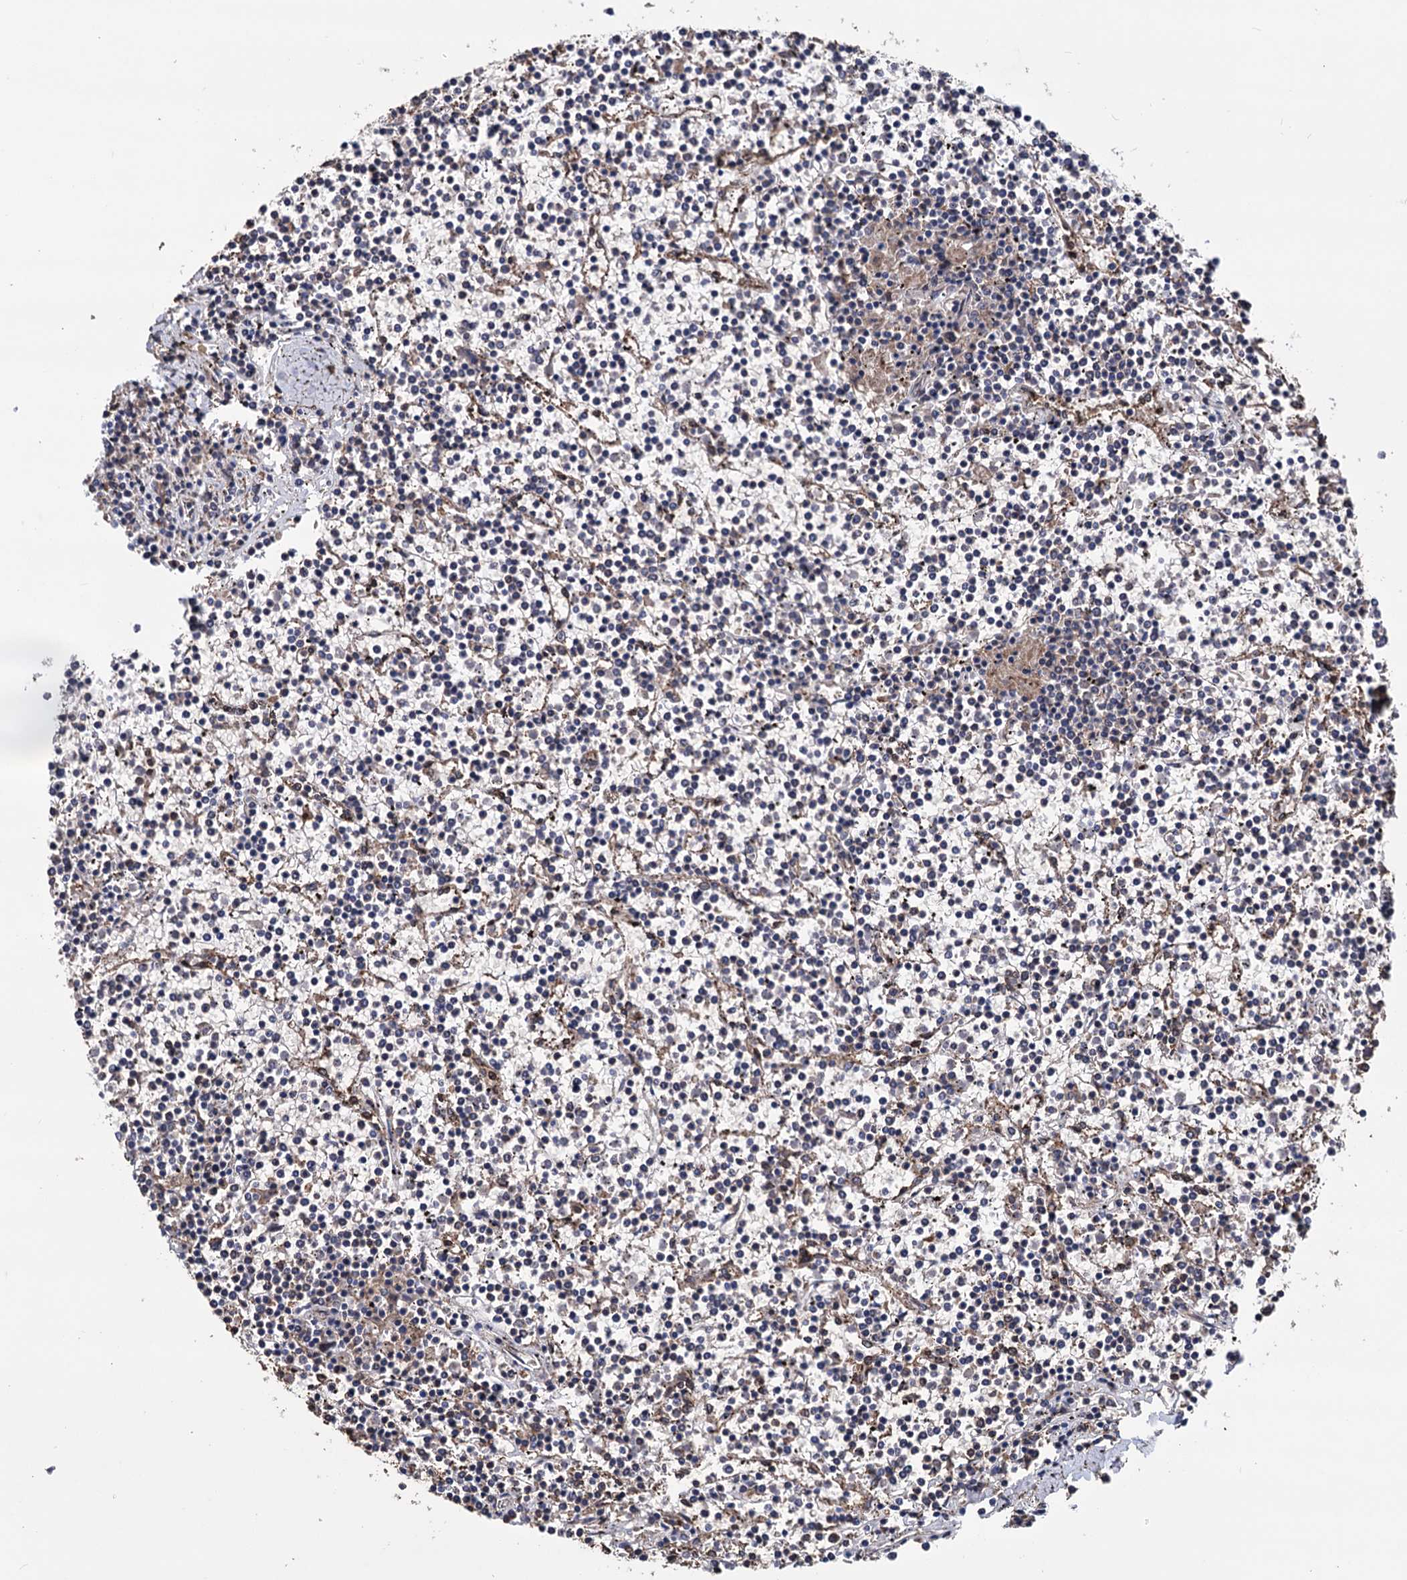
{"staining": {"intensity": "negative", "quantity": "none", "location": "none"}, "tissue": "lymphoma", "cell_type": "Tumor cells", "image_type": "cancer", "snomed": [{"axis": "morphology", "description": "Malignant lymphoma, non-Hodgkin's type, Low grade"}, {"axis": "topography", "description": "Spleen"}], "caption": "The immunohistochemistry histopathology image has no significant positivity in tumor cells of lymphoma tissue.", "gene": "TBC1D12", "patient": {"sex": "female", "age": 19}}